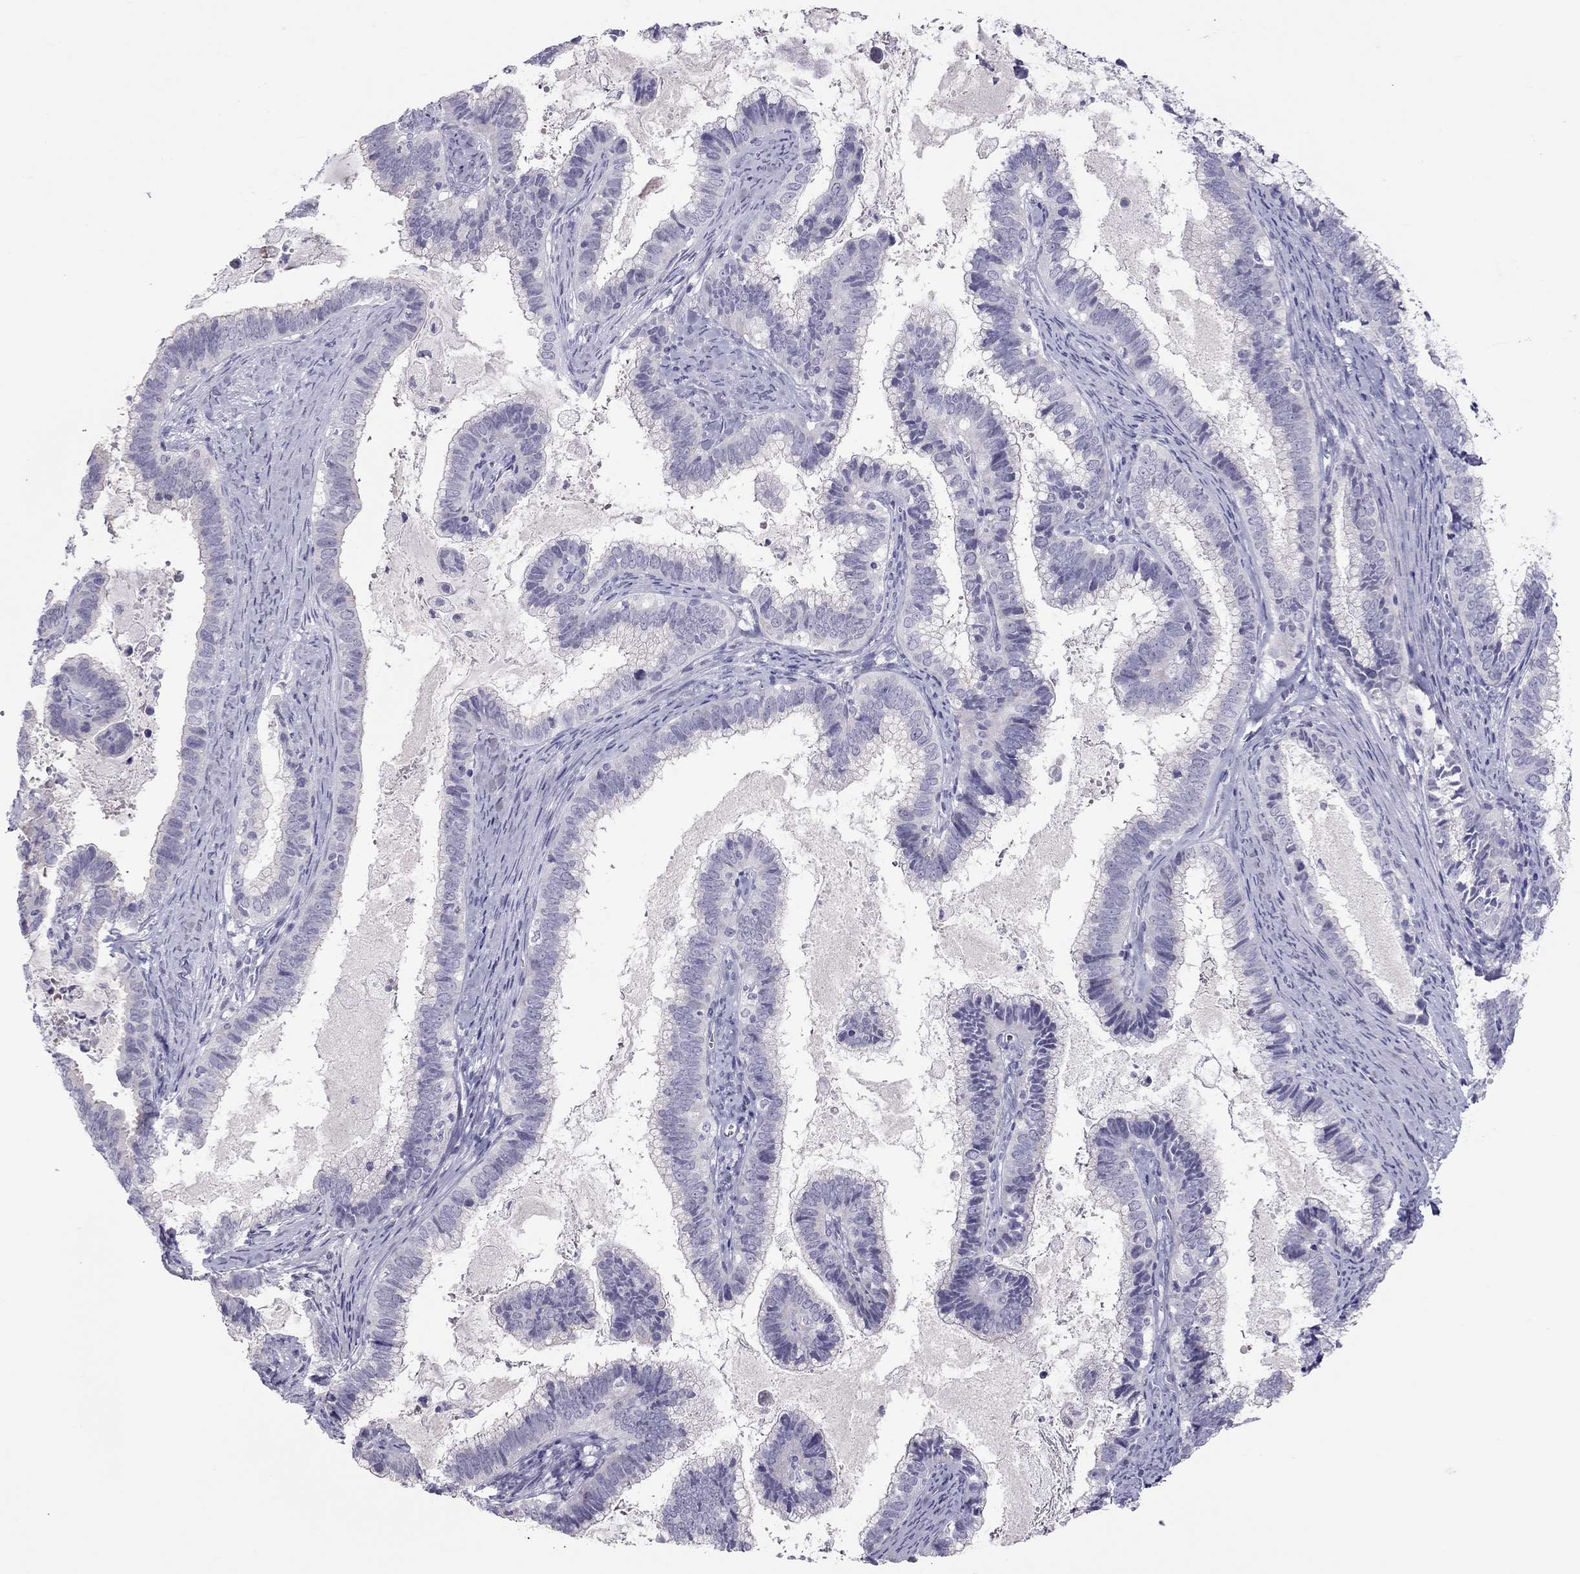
{"staining": {"intensity": "negative", "quantity": "none", "location": "none"}, "tissue": "cervical cancer", "cell_type": "Tumor cells", "image_type": "cancer", "snomed": [{"axis": "morphology", "description": "Adenocarcinoma, NOS"}, {"axis": "topography", "description": "Cervix"}], "caption": "Immunohistochemistry (IHC) histopathology image of cervical adenocarcinoma stained for a protein (brown), which reveals no staining in tumor cells. (Stains: DAB immunohistochemistry with hematoxylin counter stain, Microscopy: brightfield microscopy at high magnification).", "gene": "TEX14", "patient": {"sex": "female", "age": 61}}